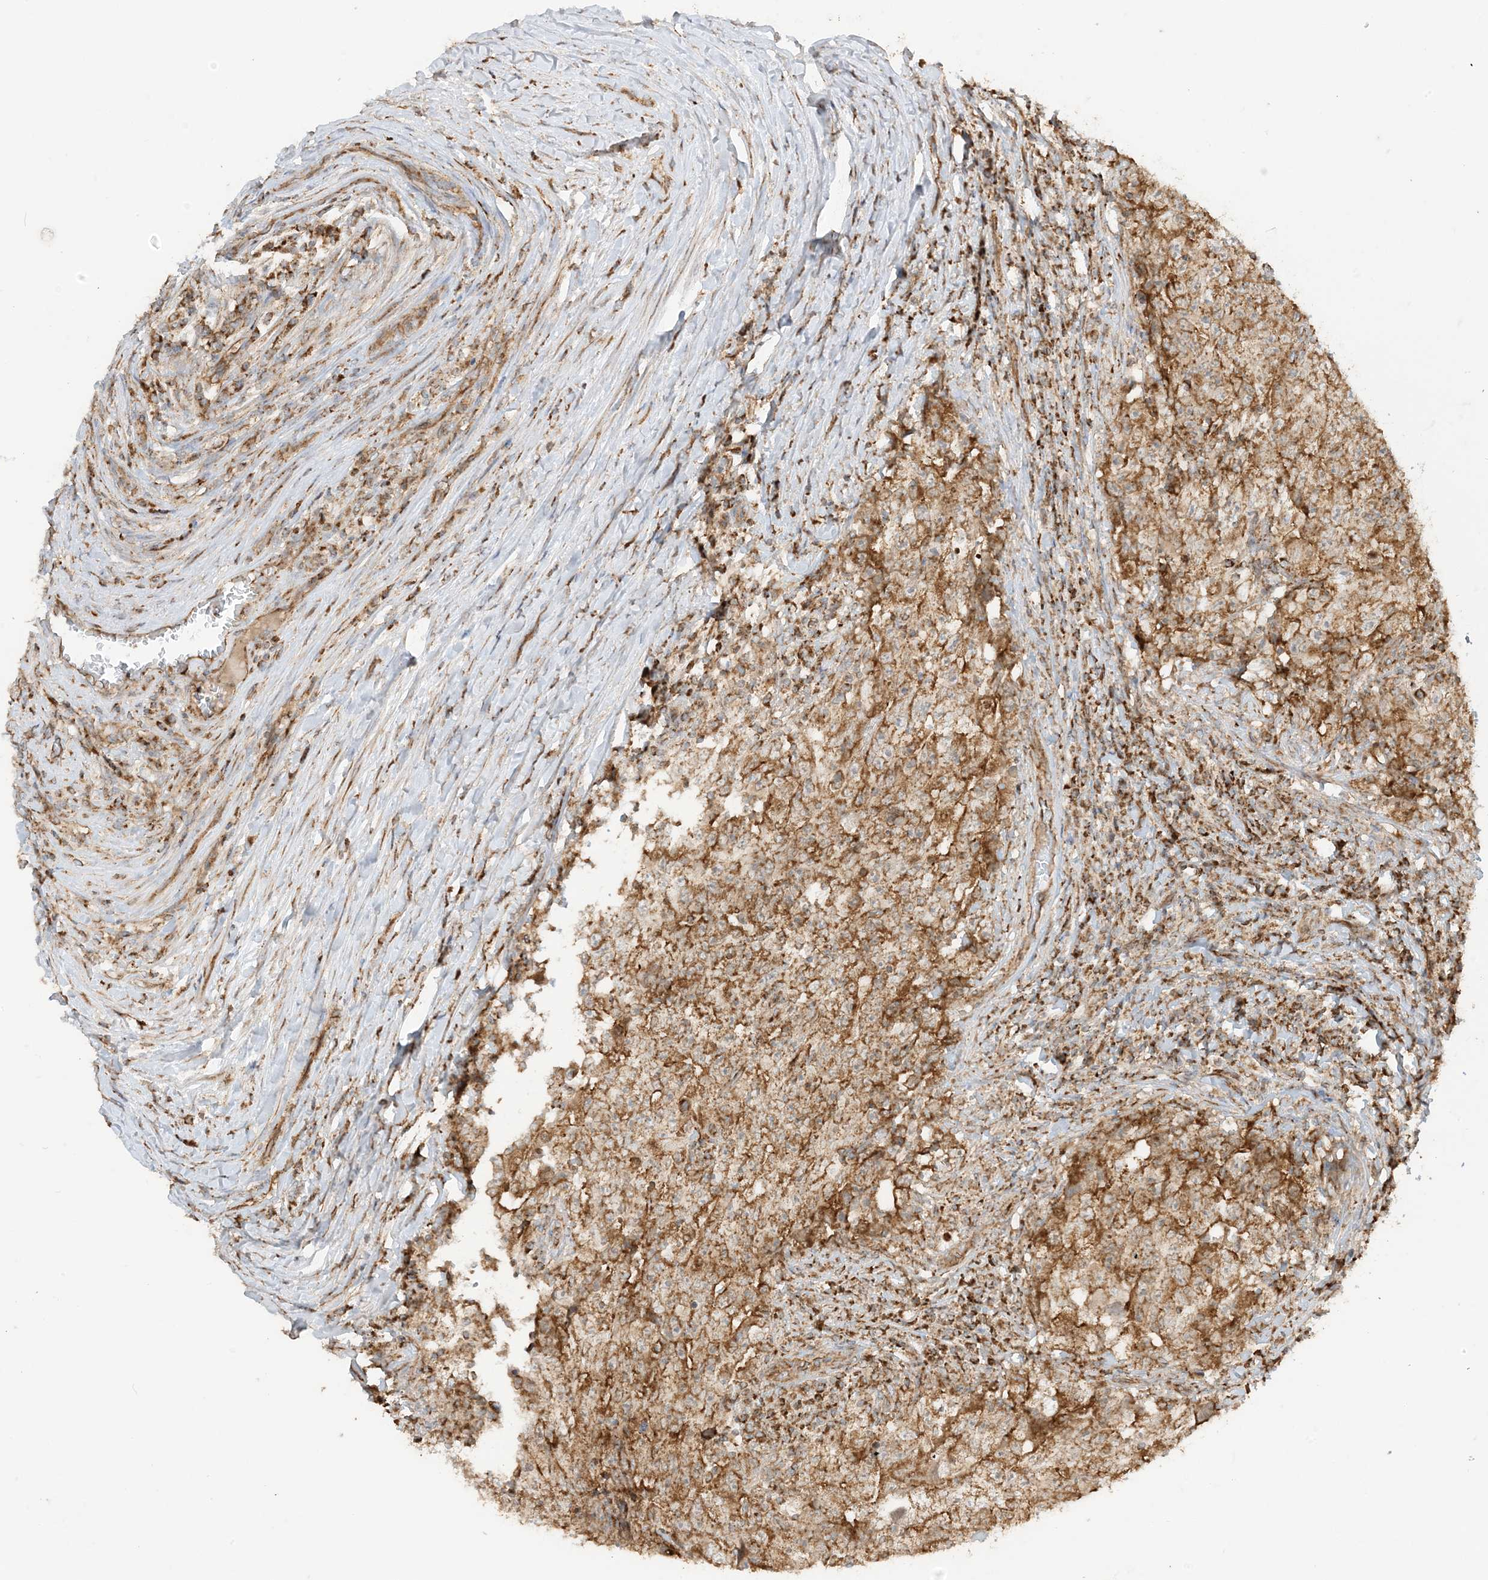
{"staining": {"intensity": "strong", "quantity": ">75%", "location": "cytoplasmic/membranous"}, "tissue": "testis cancer", "cell_type": "Tumor cells", "image_type": "cancer", "snomed": [{"axis": "morphology", "description": "Carcinoma, Embryonal, NOS"}, {"axis": "topography", "description": "Testis"}], "caption": "The micrograph reveals immunohistochemical staining of testis cancer. There is strong cytoplasmic/membranous expression is identified in about >75% of tumor cells. (DAB (3,3'-diaminobenzidine) = brown stain, brightfield microscopy at high magnification).", "gene": "N4BP3", "patient": {"sex": "male", "age": 26}}